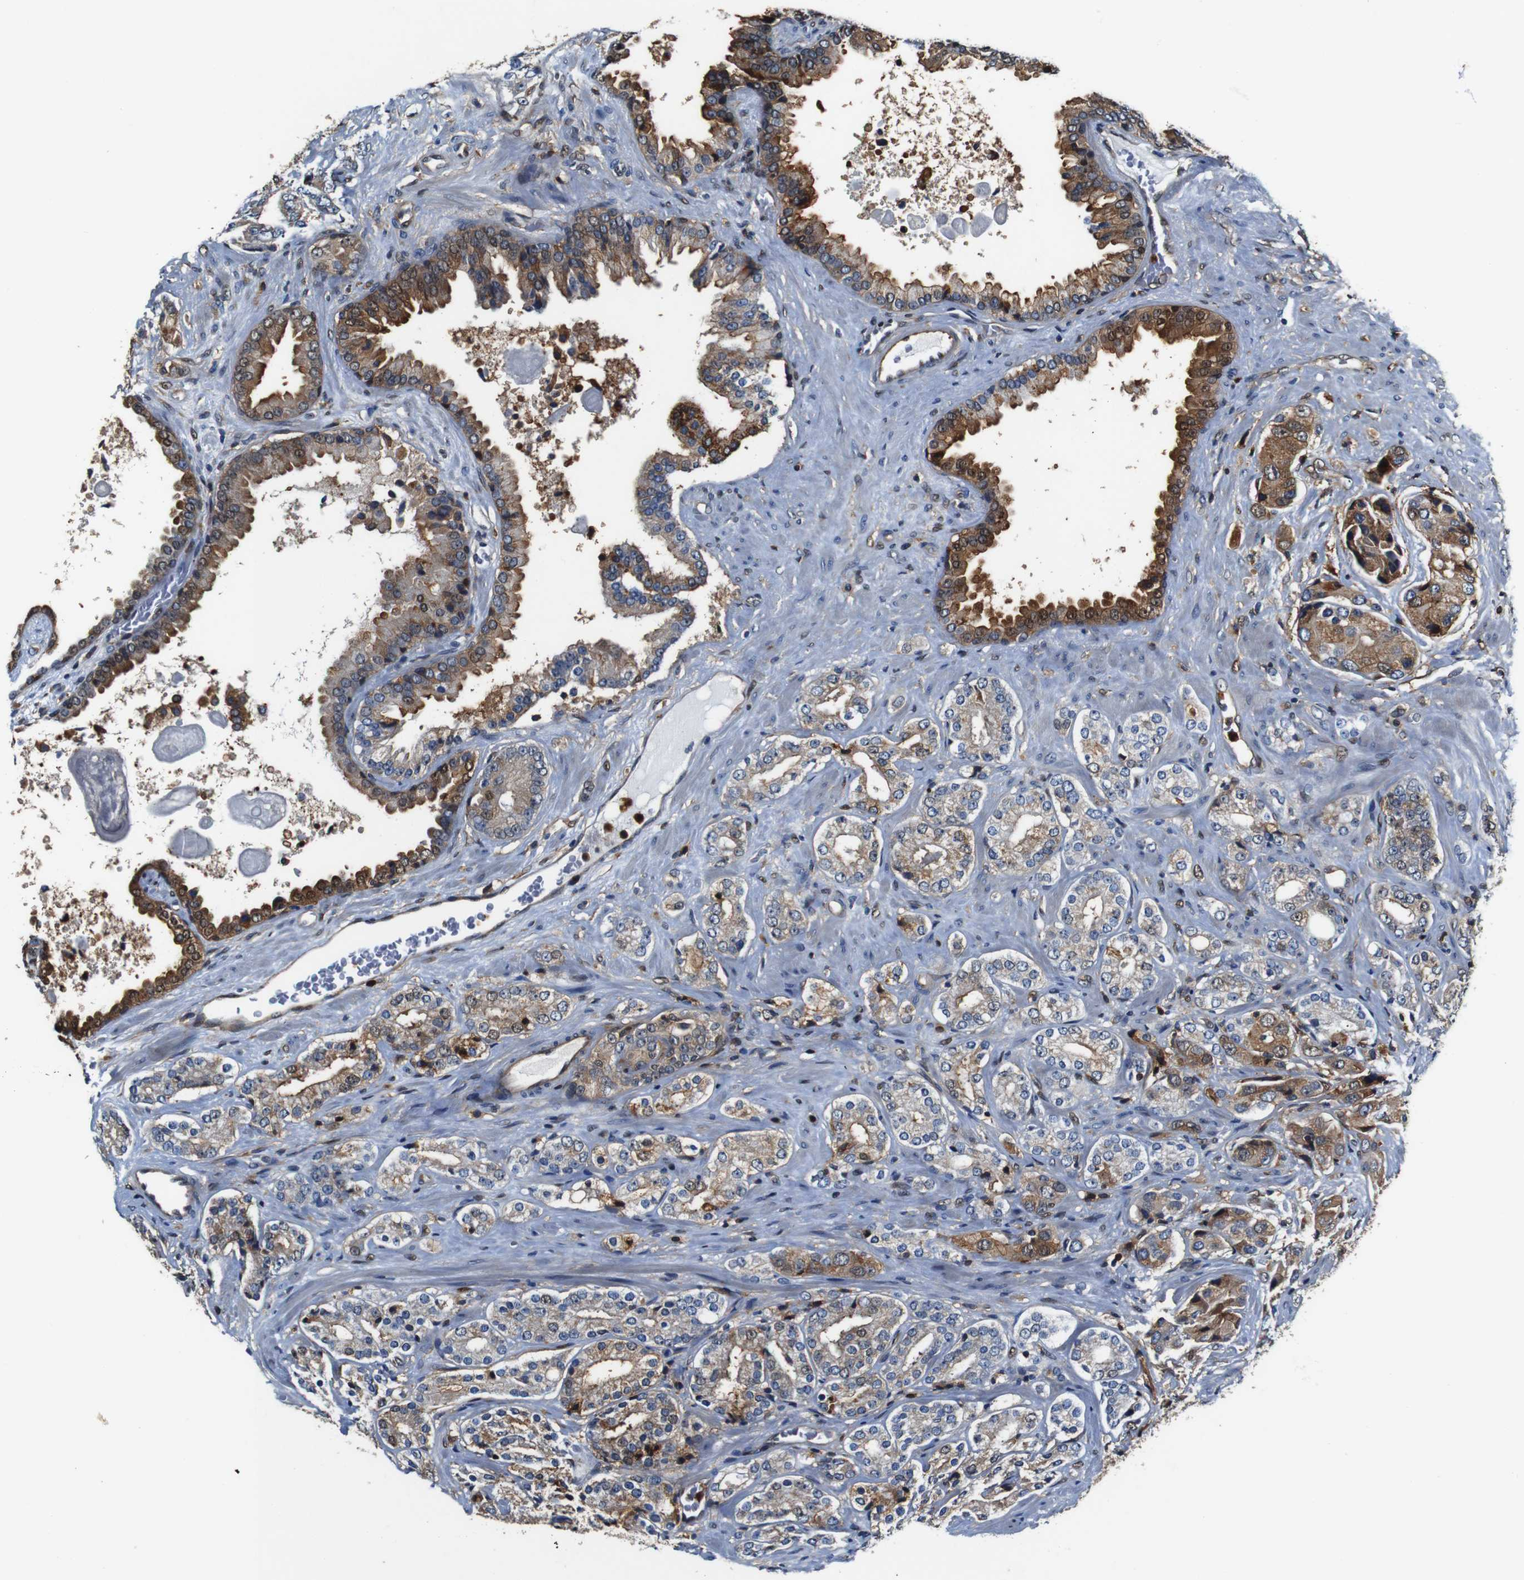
{"staining": {"intensity": "moderate", "quantity": "25%-75%", "location": "cytoplasmic/membranous"}, "tissue": "prostate cancer", "cell_type": "Tumor cells", "image_type": "cancer", "snomed": [{"axis": "morphology", "description": "Adenocarcinoma, High grade"}, {"axis": "topography", "description": "Prostate"}], "caption": "Immunohistochemical staining of human high-grade adenocarcinoma (prostate) demonstrates medium levels of moderate cytoplasmic/membranous staining in approximately 25%-75% of tumor cells.", "gene": "ANXA1", "patient": {"sex": "male", "age": 71}}